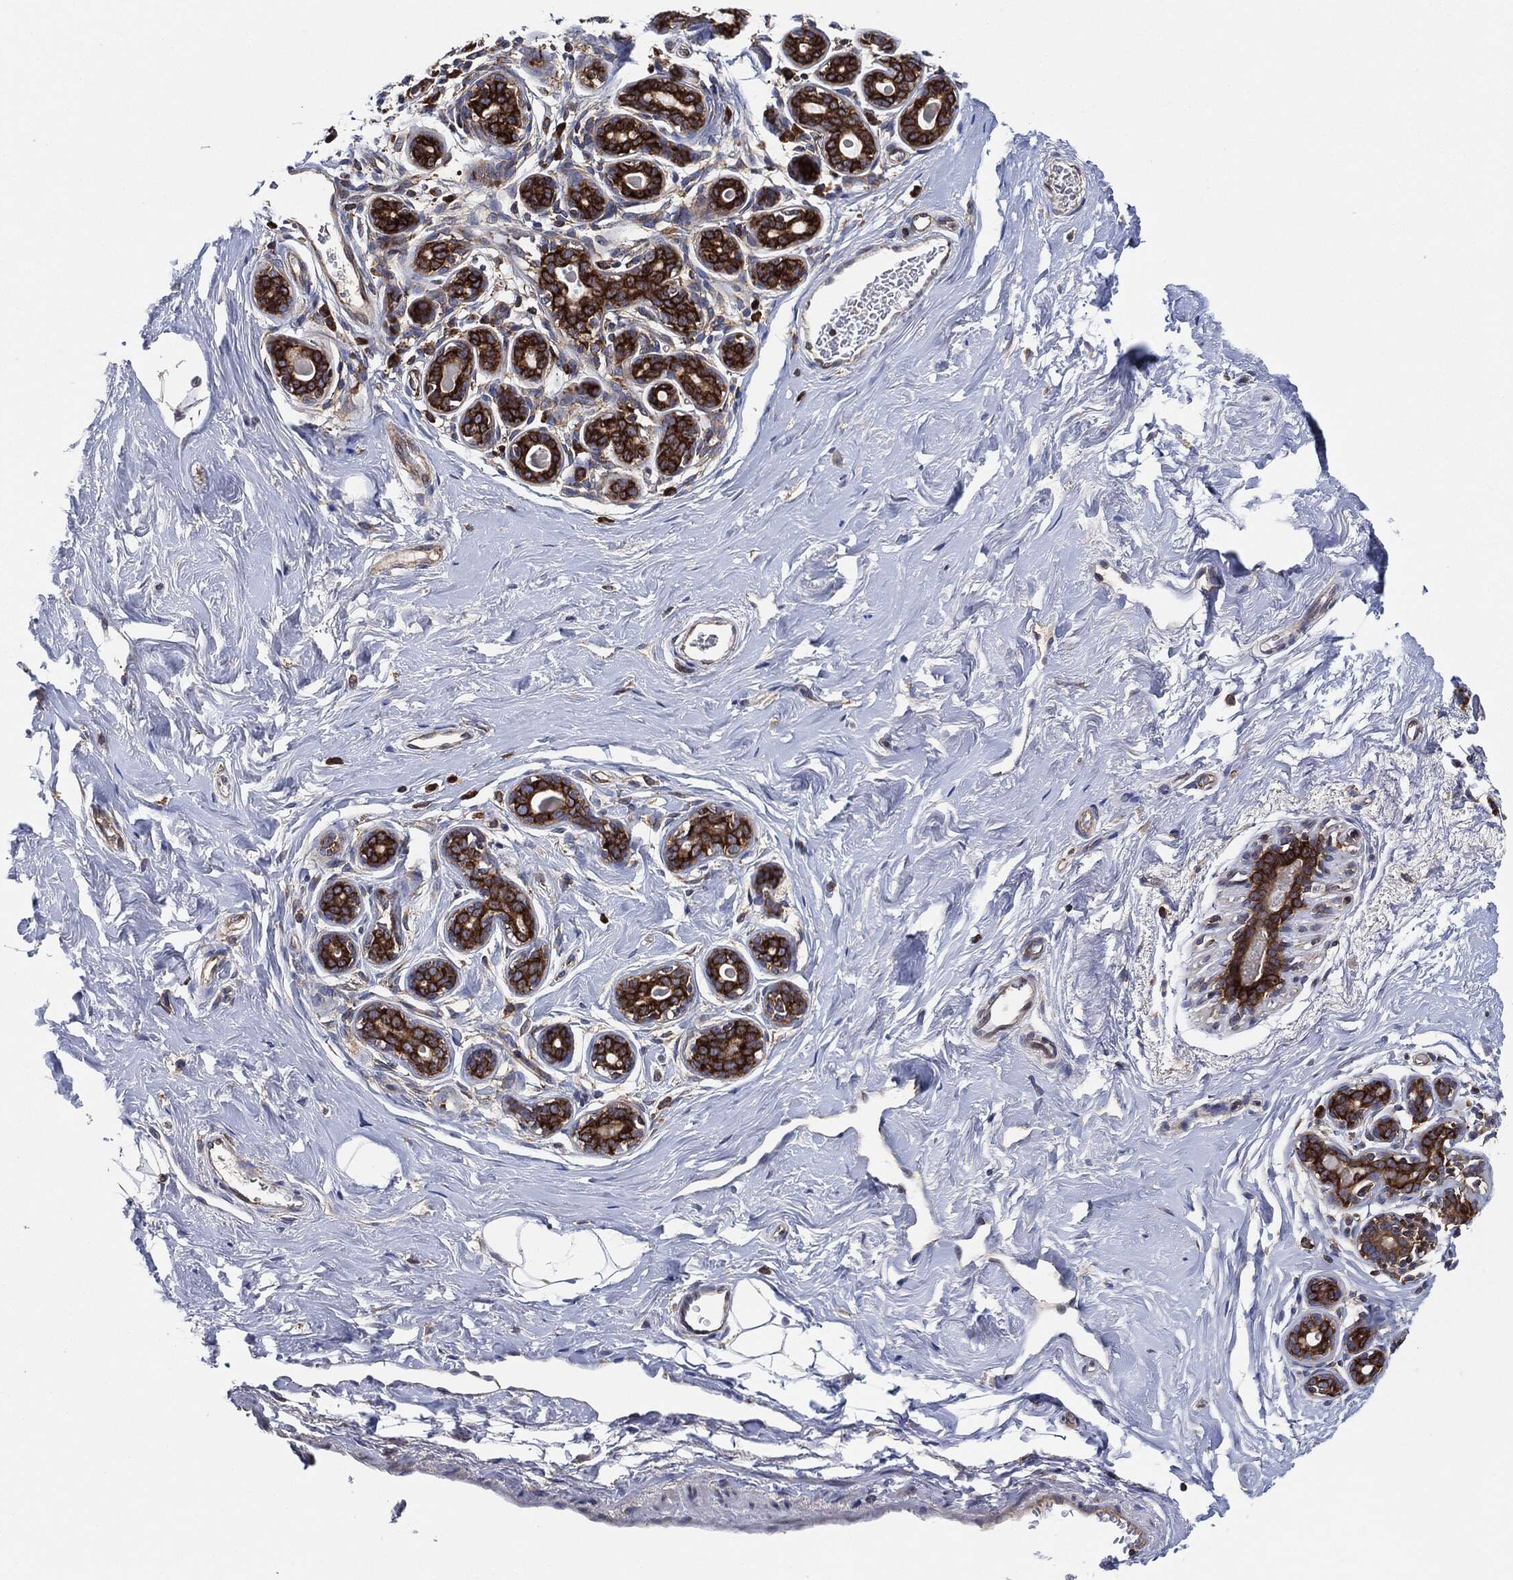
{"staining": {"intensity": "strong", "quantity": ">75%", "location": "cytoplasmic/membranous"}, "tissue": "breast", "cell_type": "Glandular cells", "image_type": "normal", "snomed": [{"axis": "morphology", "description": "Normal tissue, NOS"}, {"axis": "topography", "description": "Skin"}, {"axis": "topography", "description": "Breast"}], "caption": "The photomicrograph displays a brown stain indicating the presence of a protein in the cytoplasmic/membranous of glandular cells in breast. (brown staining indicates protein expression, while blue staining denotes nuclei).", "gene": "EIF2S2", "patient": {"sex": "female", "age": 43}}